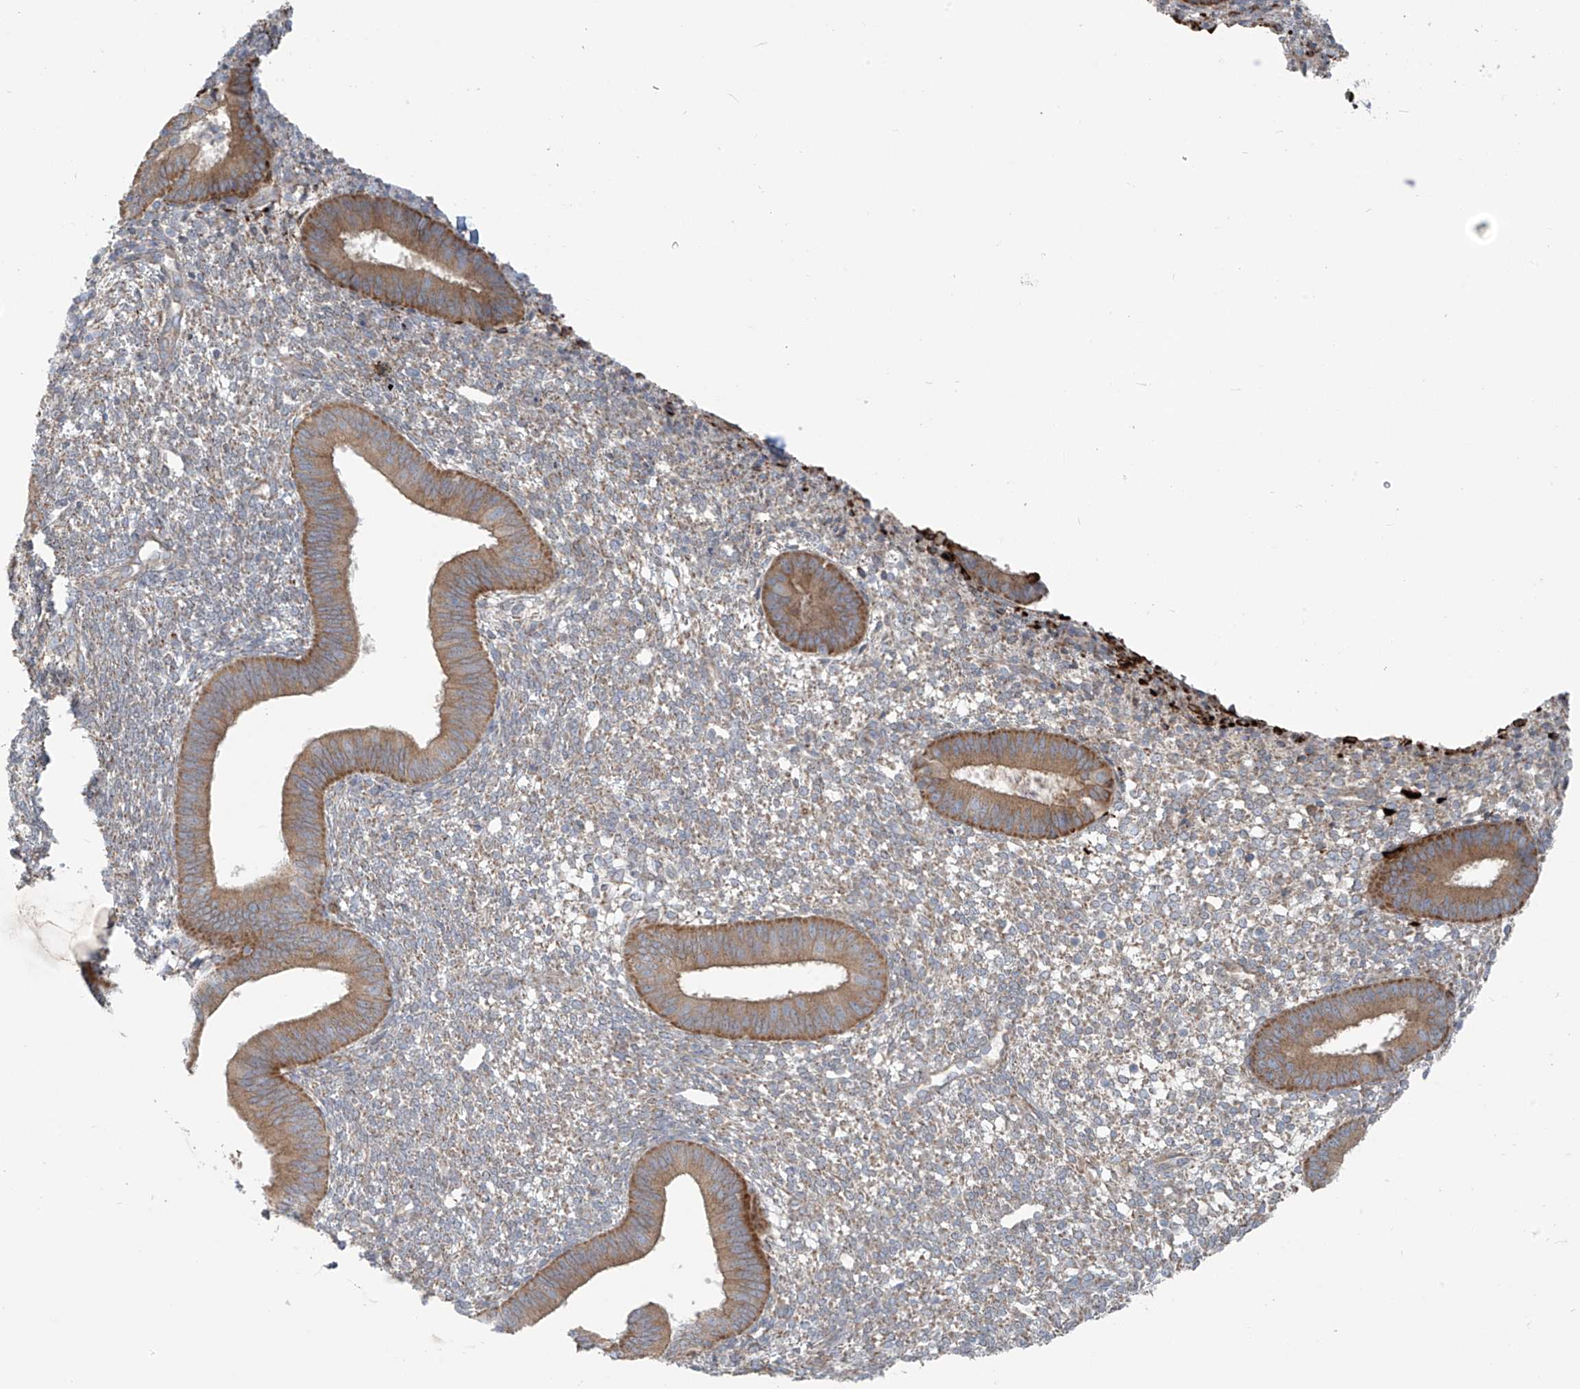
{"staining": {"intensity": "moderate", "quantity": ">75%", "location": "cytoplasmic/membranous"}, "tissue": "endometrium", "cell_type": "Cells in endometrial stroma", "image_type": "normal", "snomed": [{"axis": "morphology", "description": "Normal tissue, NOS"}, {"axis": "topography", "description": "Endometrium"}], "caption": "The photomicrograph exhibits a brown stain indicating the presence of a protein in the cytoplasmic/membranous of cells in endometrial stroma in endometrium. (DAB (3,3'-diaminobenzidine) IHC, brown staining for protein, blue staining for nuclei).", "gene": "LZTS3", "patient": {"sex": "female", "age": 46}}